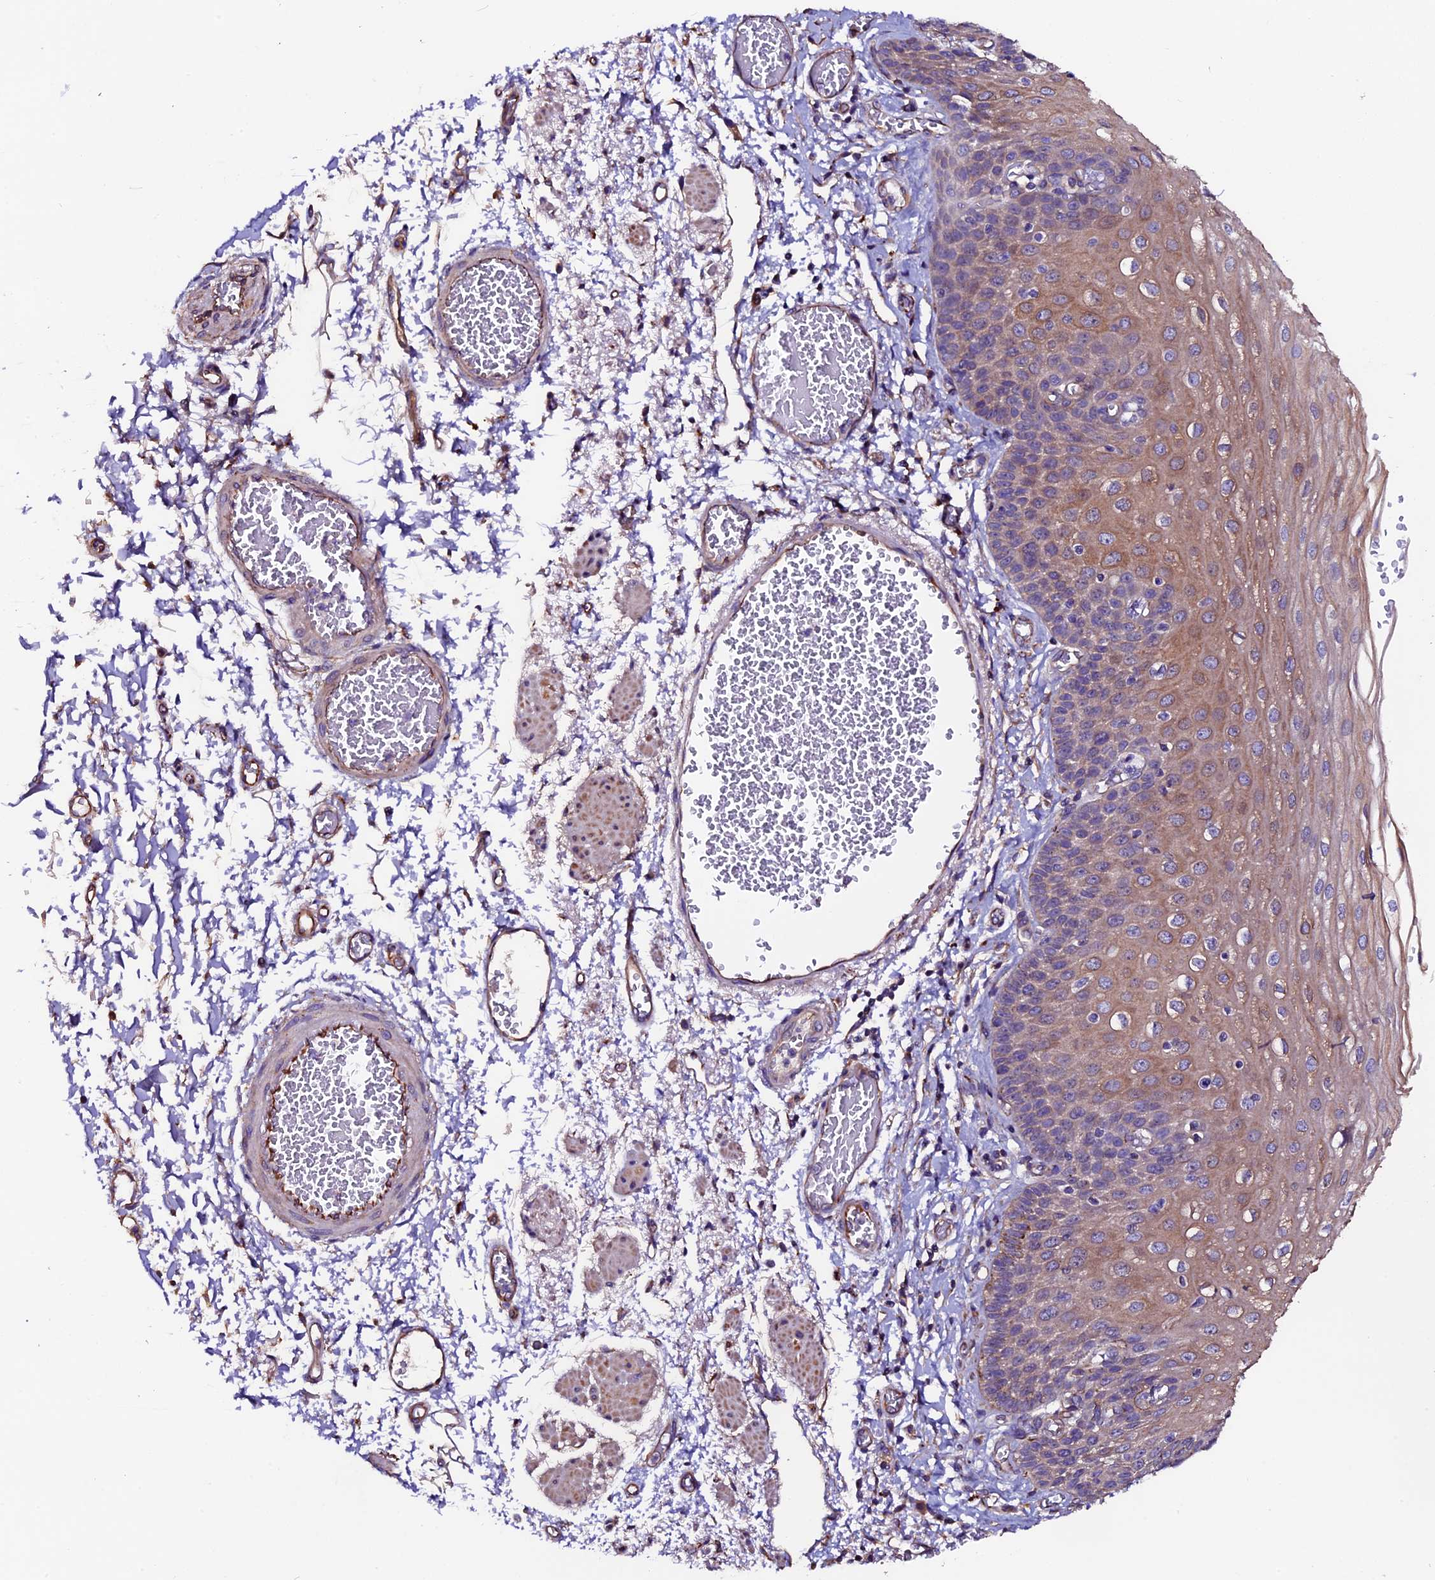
{"staining": {"intensity": "moderate", "quantity": "25%-75%", "location": "cytoplasmic/membranous"}, "tissue": "esophagus", "cell_type": "Squamous epithelial cells", "image_type": "normal", "snomed": [{"axis": "morphology", "description": "Normal tissue, NOS"}, {"axis": "topography", "description": "Esophagus"}], "caption": "A brown stain labels moderate cytoplasmic/membranous expression of a protein in squamous epithelial cells of benign esophagus.", "gene": "CLN5", "patient": {"sex": "male", "age": 81}}